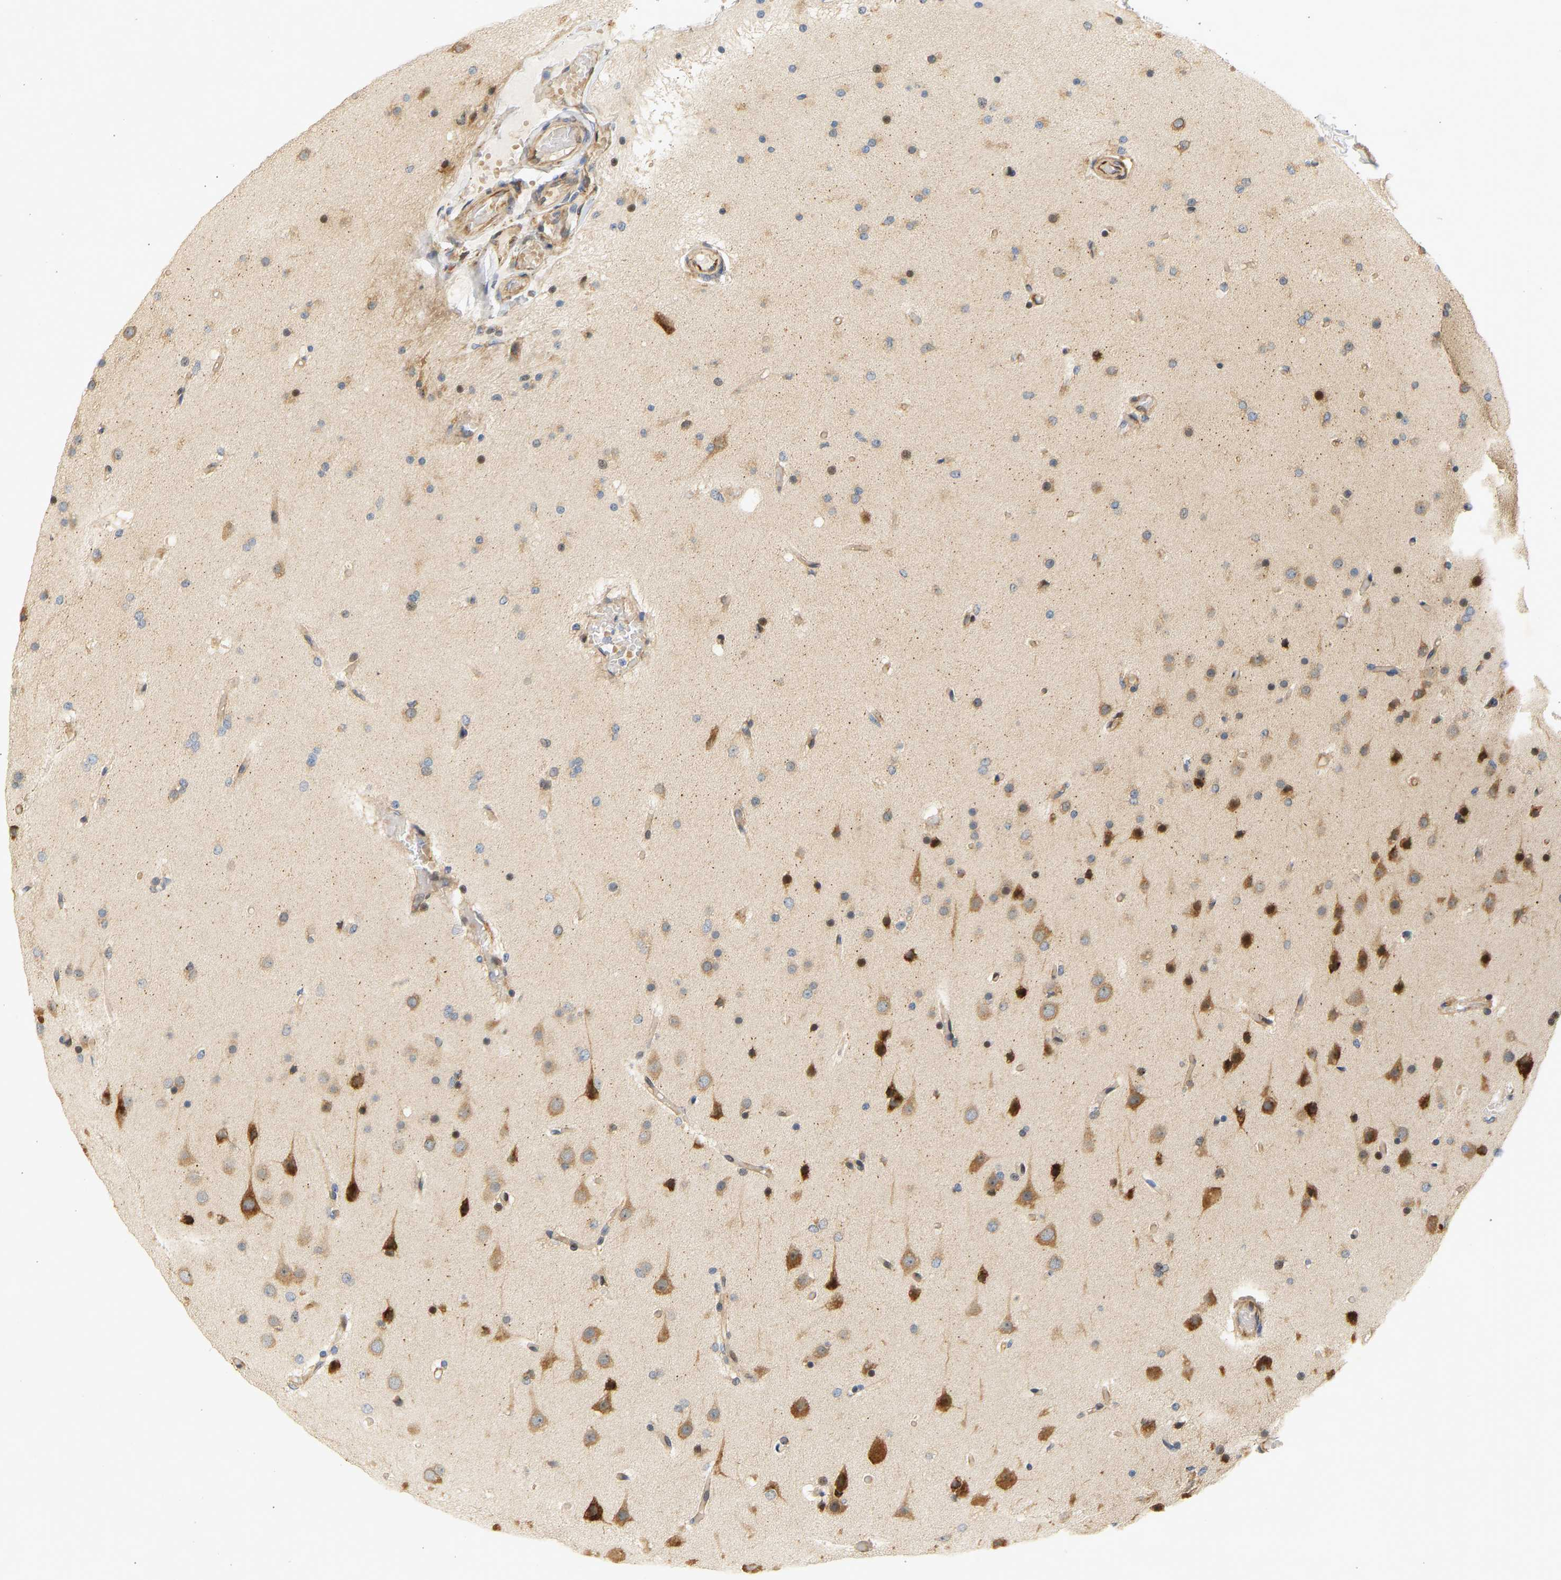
{"staining": {"intensity": "moderate", "quantity": "25%-75%", "location": "cytoplasmic/membranous"}, "tissue": "glioma", "cell_type": "Tumor cells", "image_type": "cancer", "snomed": [{"axis": "morphology", "description": "Glioma, malignant, High grade"}, {"axis": "topography", "description": "Cerebral cortex"}], "caption": "The image exhibits immunohistochemical staining of glioma. There is moderate cytoplasmic/membranous expression is seen in about 25%-75% of tumor cells.", "gene": "RPS14", "patient": {"sex": "female", "age": 36}}